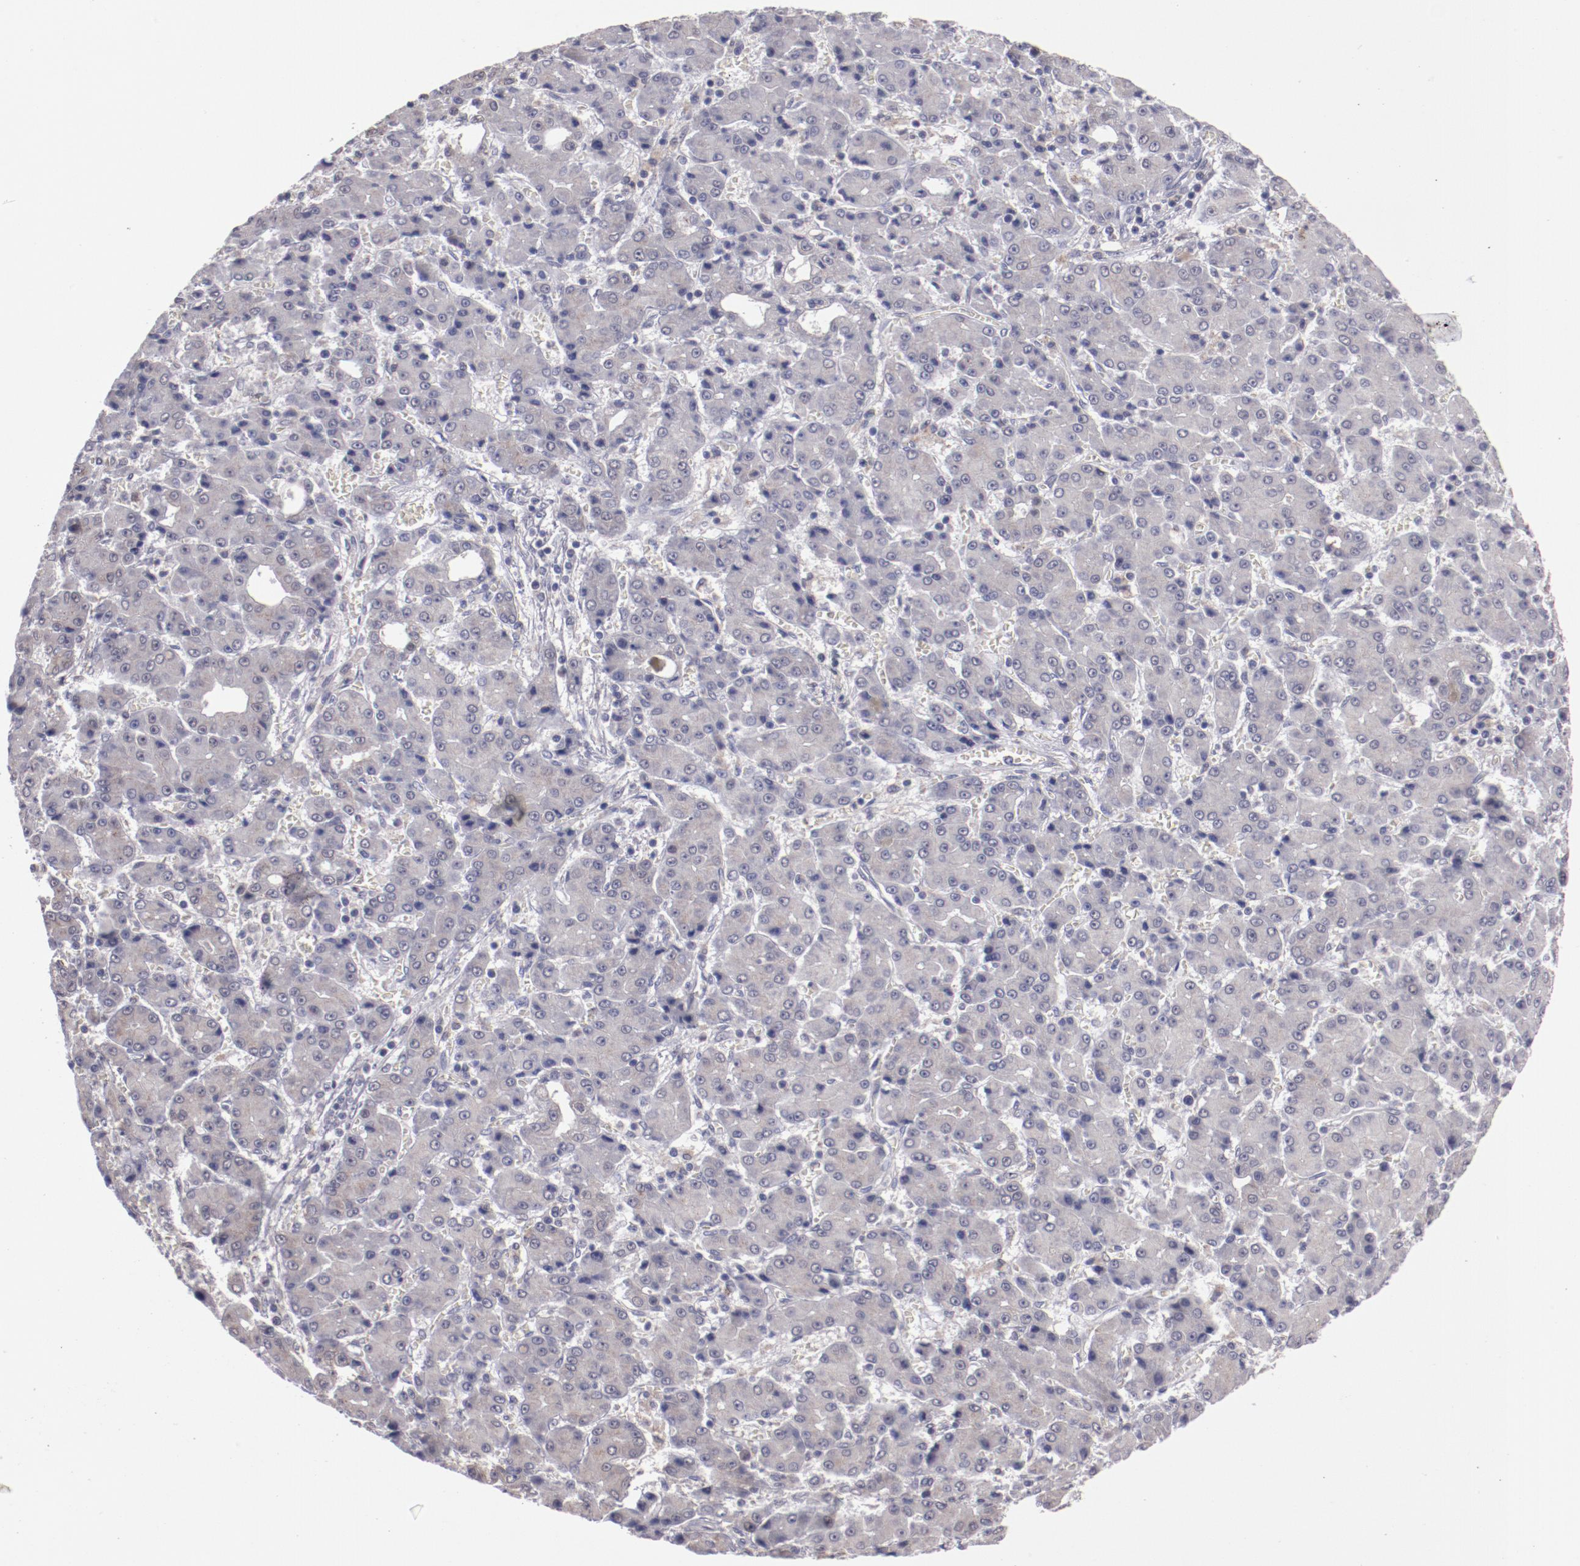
{"staining": {"intensity": "negative", "quantity": "none", "location": "none"}, "tissue": "liver cancer", "cell_type": "Tumor cells", "image_type": "cancer", "snomed": [{"axis": "morphology", "description": "Carcinoma, Hepatocellular, NOS"}, {"axis": "topography", "description": "Liver"}], "caption": "Image shows no protein staining in tumor cells of liver cancer (hepatocellular carcinoma) tissue.", "gene": "NRXN3", "patient": {"sex": "male", "age": 69}}